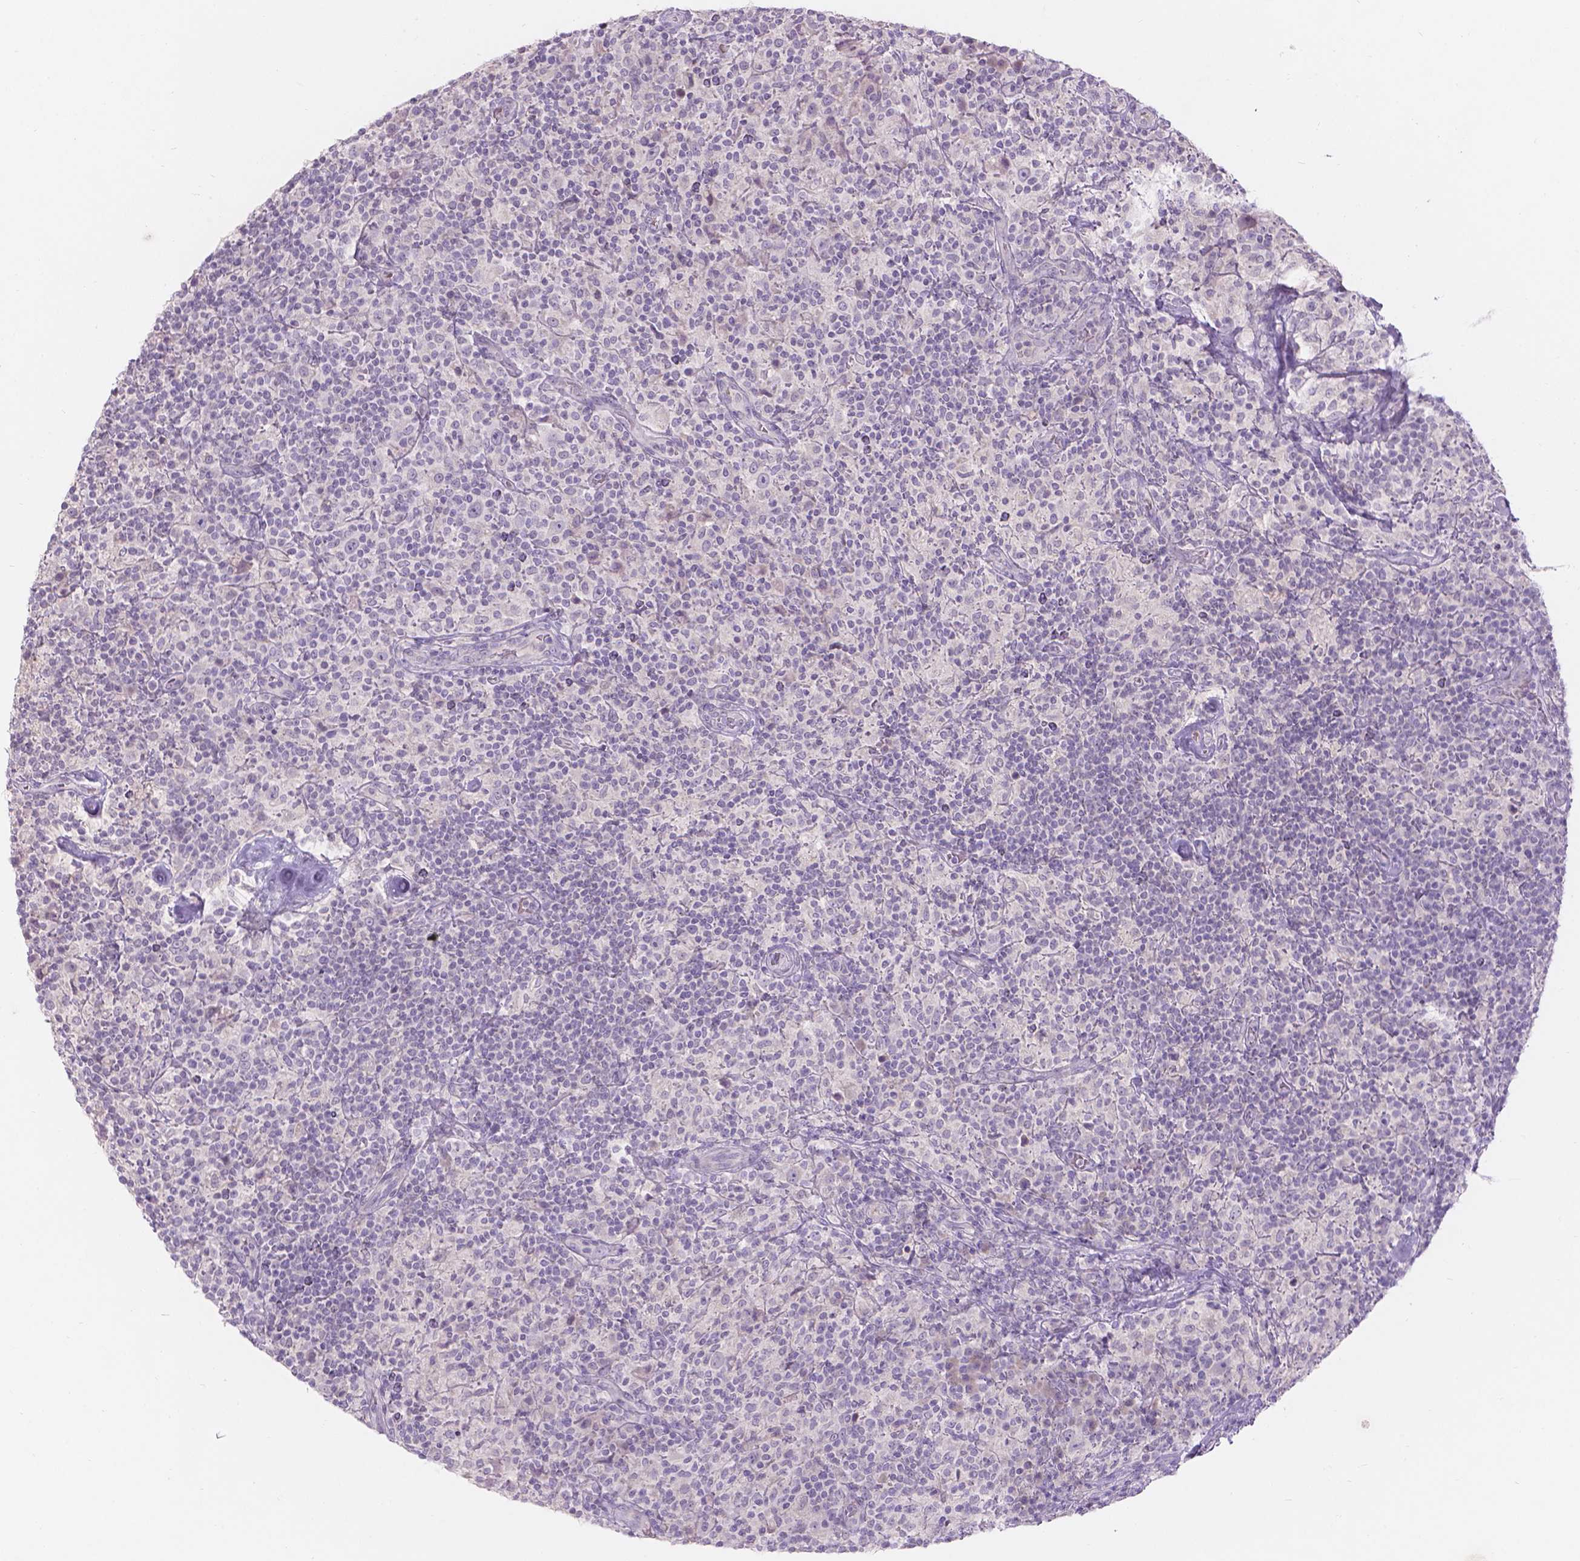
{"staining": {"intensity": "negative", "quantity": "none", "location": "none"}, "tissue": "lymphoma", "cell_type": "Tumor cells", "image_type": "cancer", "snomed": [{"axis": "morphology", "description": "Hodgkin's disease, NOS"}, {"axis": "topography", "description": "Lymph node"}], "caption": "Hodgkin's disease stained for a protein using immunohistochemistry displays no expression tumor cells.", "gene": "DCAF4L1", "patient": {"sex": "male", "age": 70}}